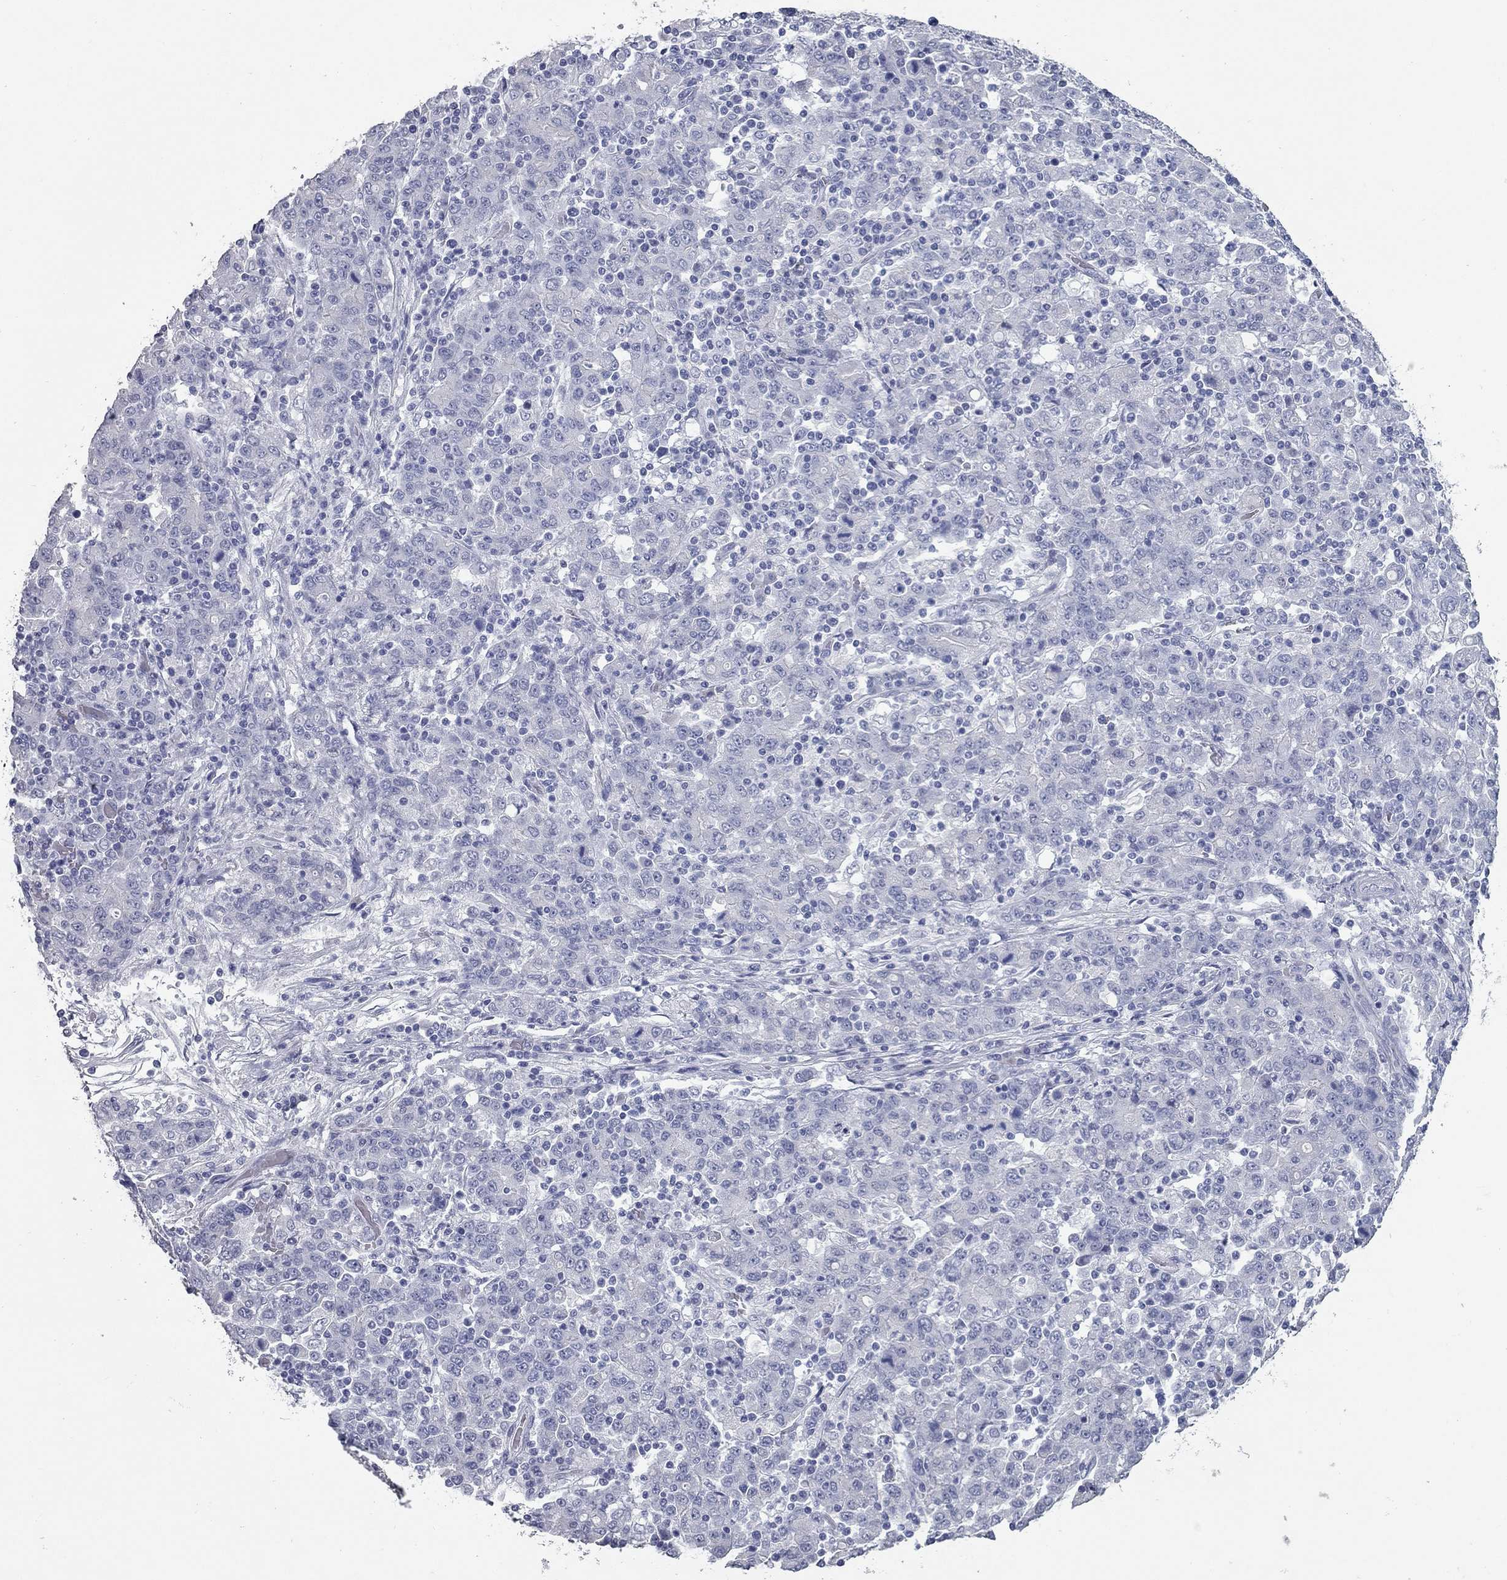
{"staining": {"intensity": "negative", "quantity": "none", "location": "none"}, "tissue": "stomach cancer", "cell_type": "Tumor cells", "image_type": "cancer", "snomed": [{"axis": "morphology", "description": "Adenocarcinoma, NOS"}, {"axis": "topography", "description": "Stomach, upper"}], "caption": "Tumor cells are negative for protein expression in human stomach adenocarcinoma.", "gene": "TAC1", "patient": {"sex": "male", "age": 69}}